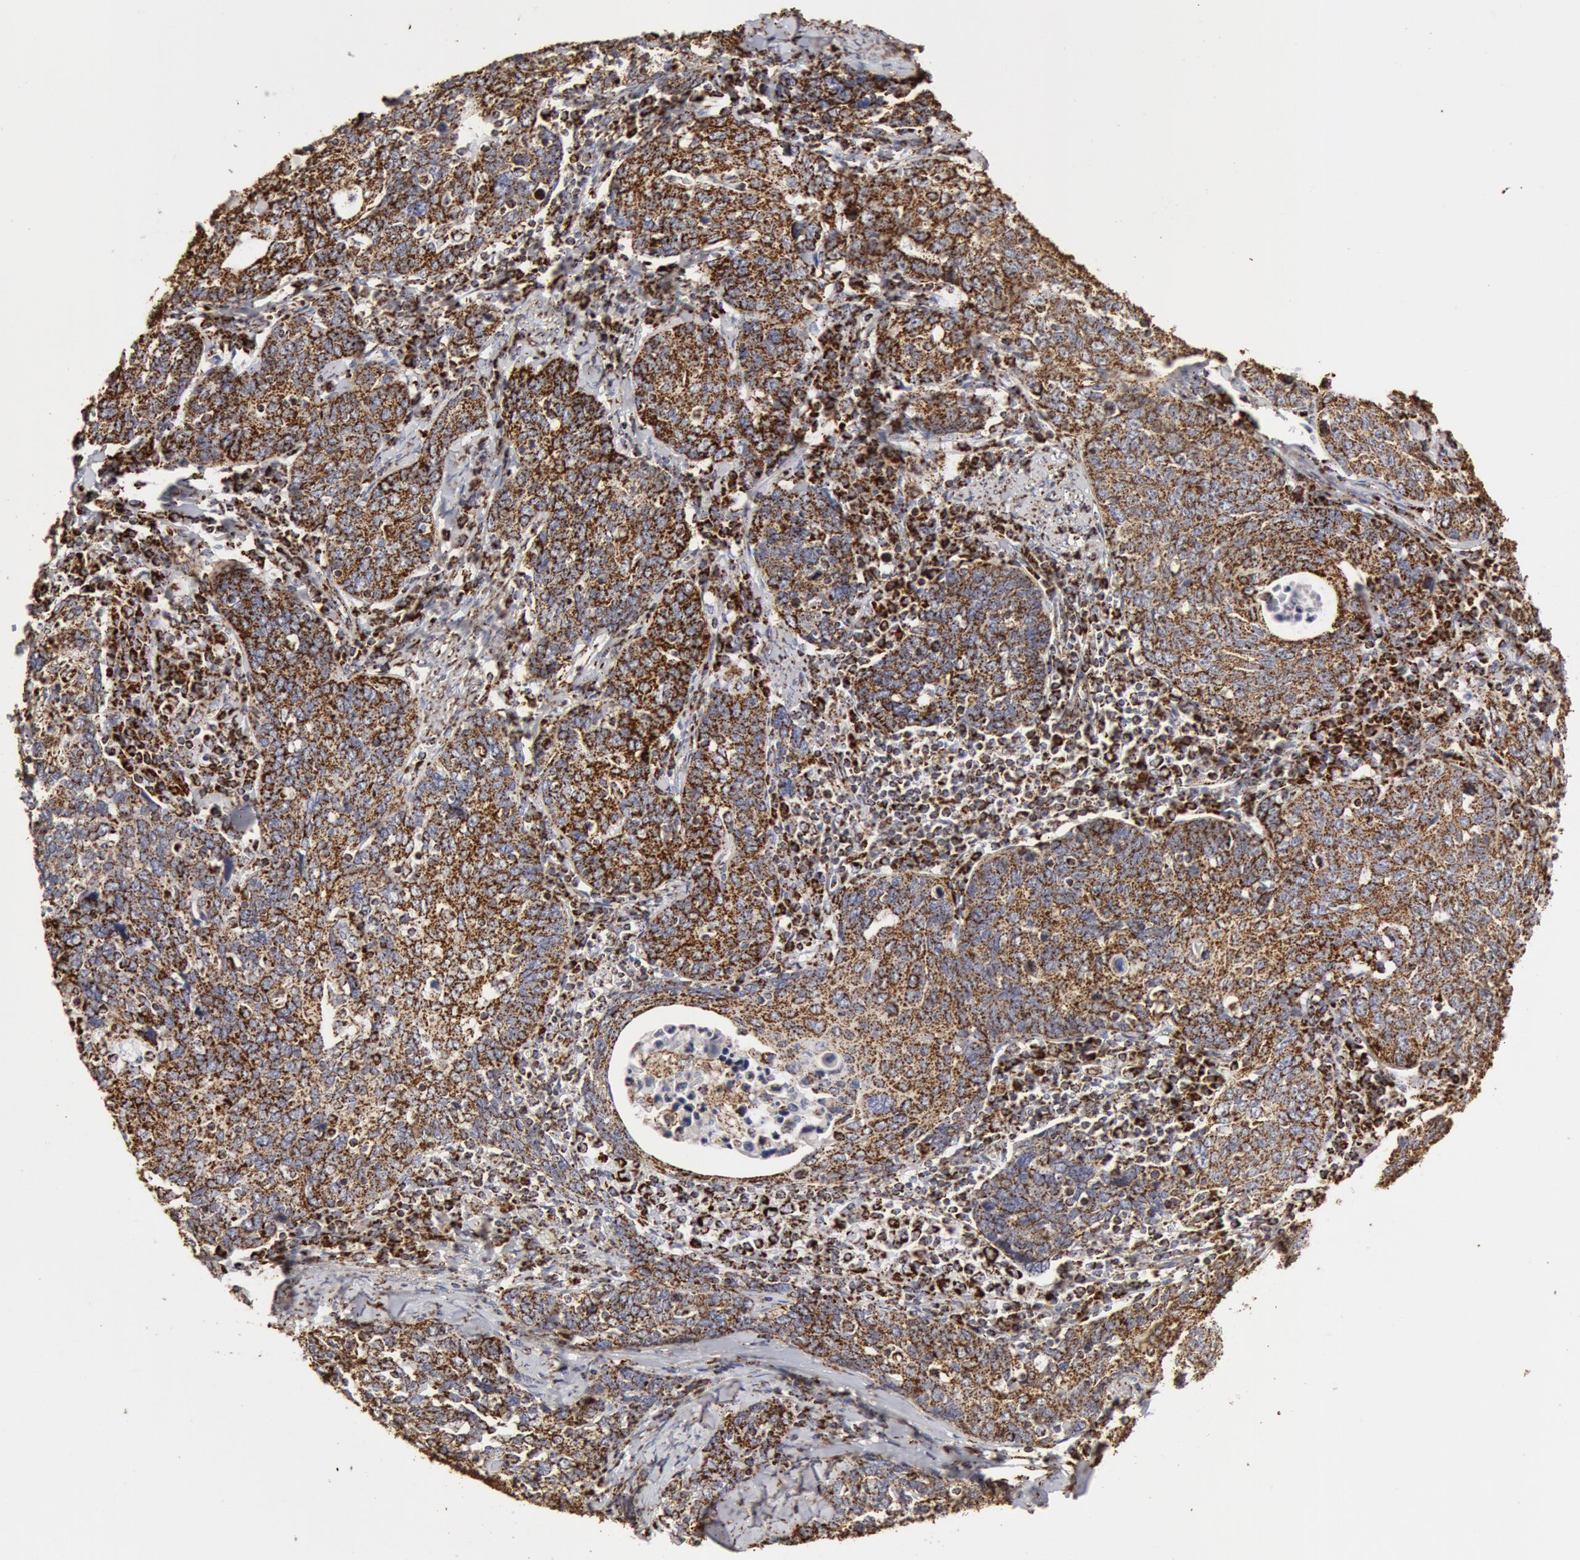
{"staining": {"intensity": "strong", "quantity": ">75%", "location": "cytoplasmic/membranous"}, "tissue": "cervical cancer", "cell_type": "Tumor cells", "image_type": "cancer", "snomed": [{"axis": "morphology", "description": "Squamous cell carcinoma, NOS"}, {"axis": "topography", "description": "Cervix"}], "caption": "Protein staining of cervical cancer (squamous cell carcinoma) tissue exhibits strong cytoplasmic/membranous expression in about >75% of tumor cells.", "gene": "ATP5F1B", "patient": {"sex": "female", "age": 41}}